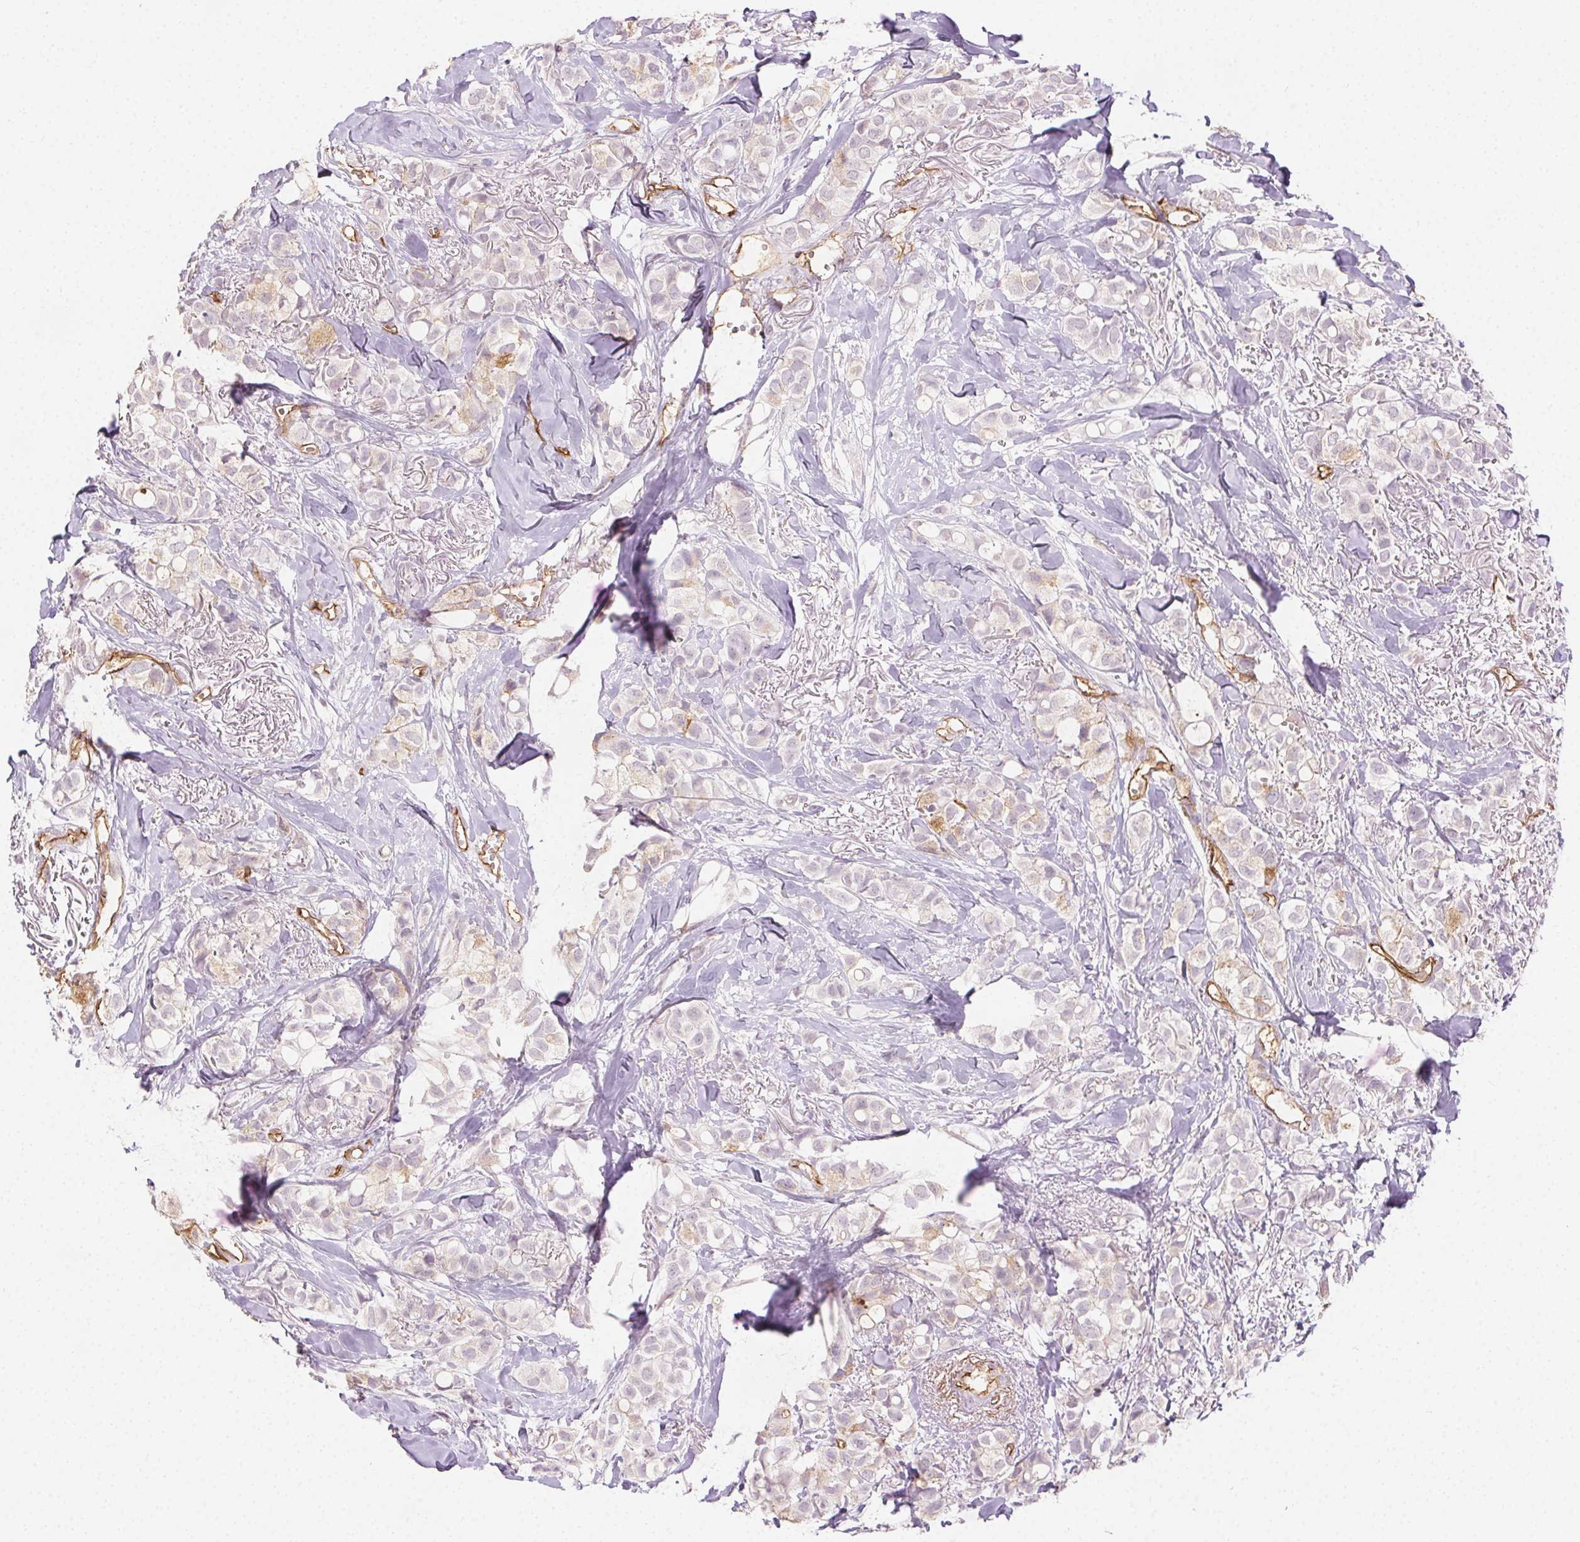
{"staining": {"intensity": "negative", "quantity": "none", "location": "none"}, "tissue": "breast cancer", "cell_type": "Tumor cells", "image_type": "cancer", "snomed": [{"axis": "morphology", "description": "Duct carcinoma"}, {"axis": "topography", "description": "Breast"}], "caption": "DAB (3,3'-diaminobenzidine) immunohistochemical staining of breast cancer exhibits no significant staining in tumor cells.", "gene": "PODXL", "patient": {"sex": "female", "age": 85}}